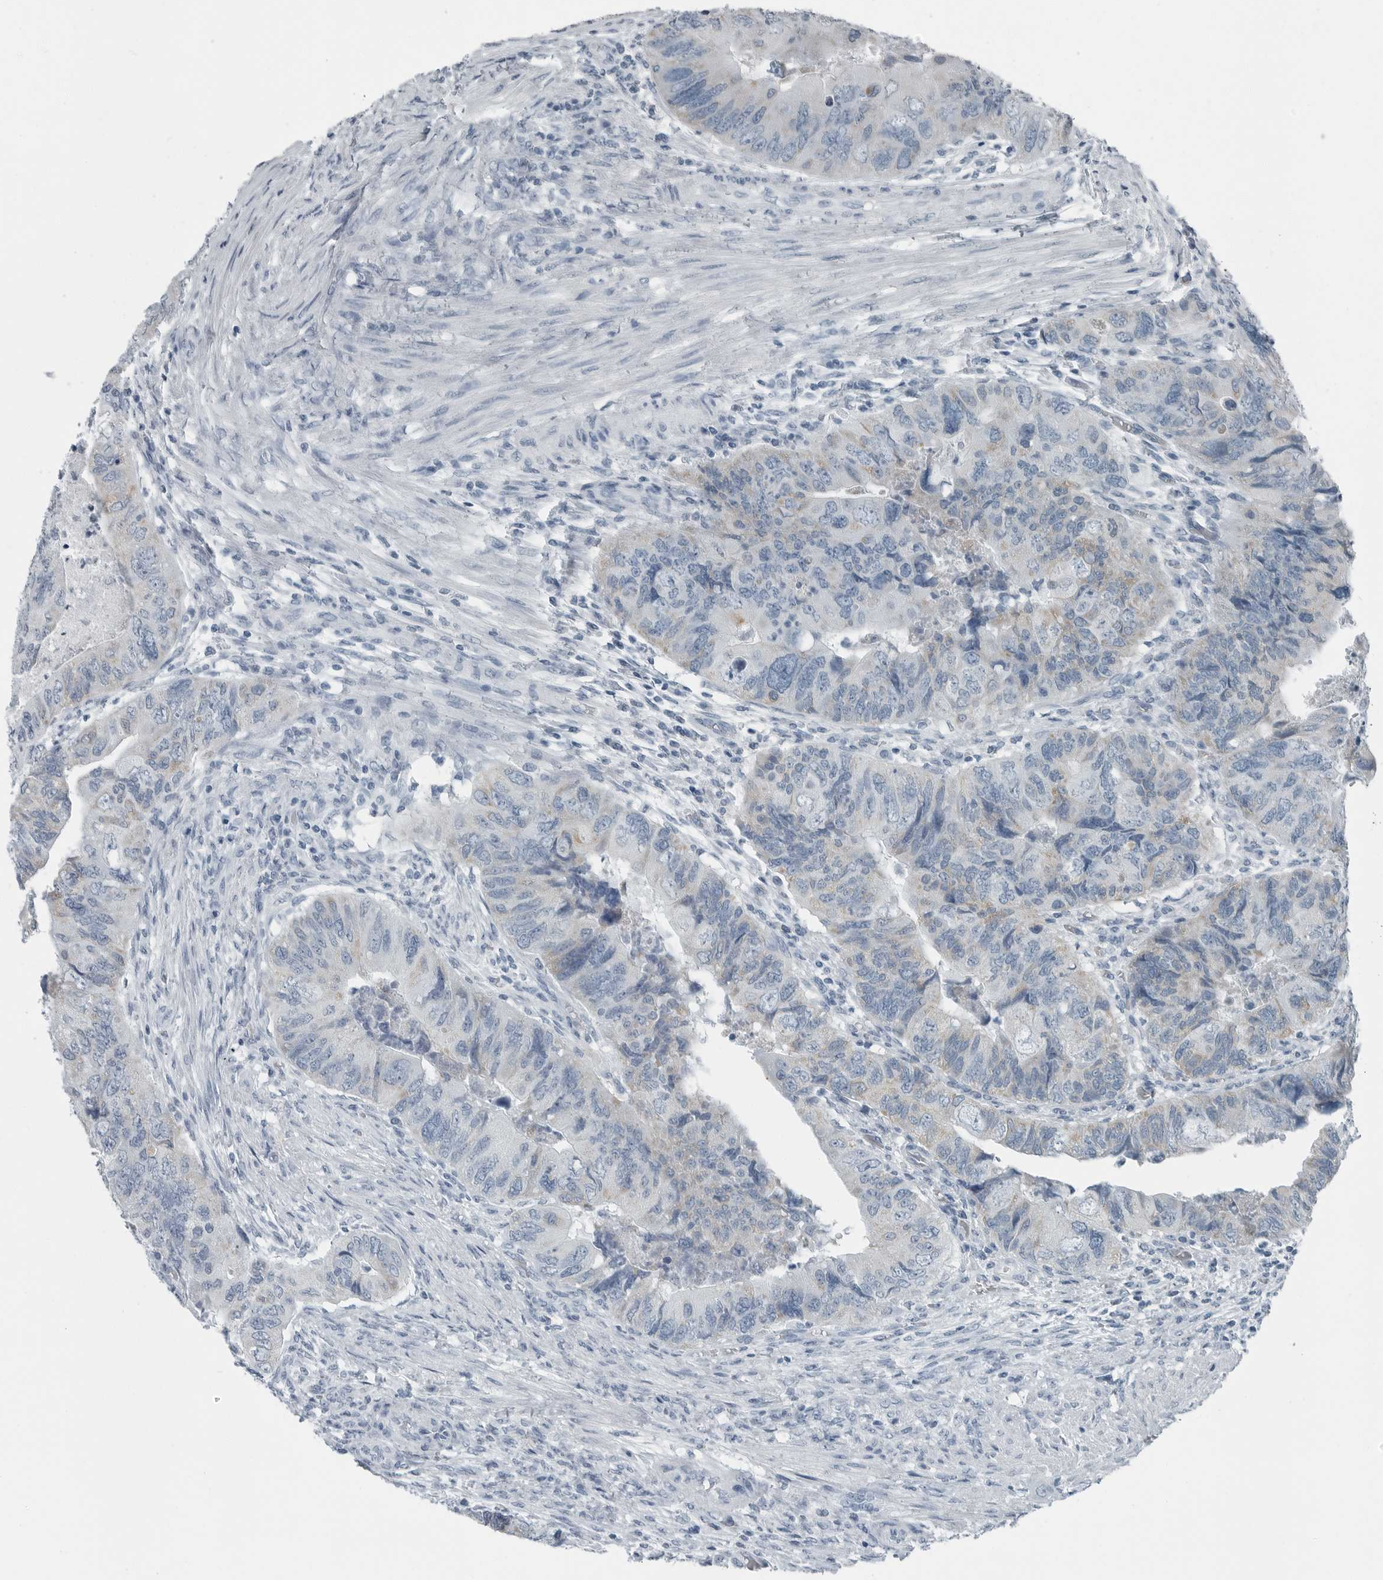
{"staining": {"intensity": "negative", "quantity": "none", "location": "none"}, "tissue": "colorectal cancer", "cell_type": "Tumor cells", "image_type": "cancer", "snomed": [{"axis": "morphology", "description": "Adenocarcinoma, NOS"}, {"axis": "topography", "description": "Rectum"}], "caption": "Tumor cells show no significant expression in colorectal cancer.", "gene": "ZPBP2", "patient": {"sex": "male", "age": 63}}